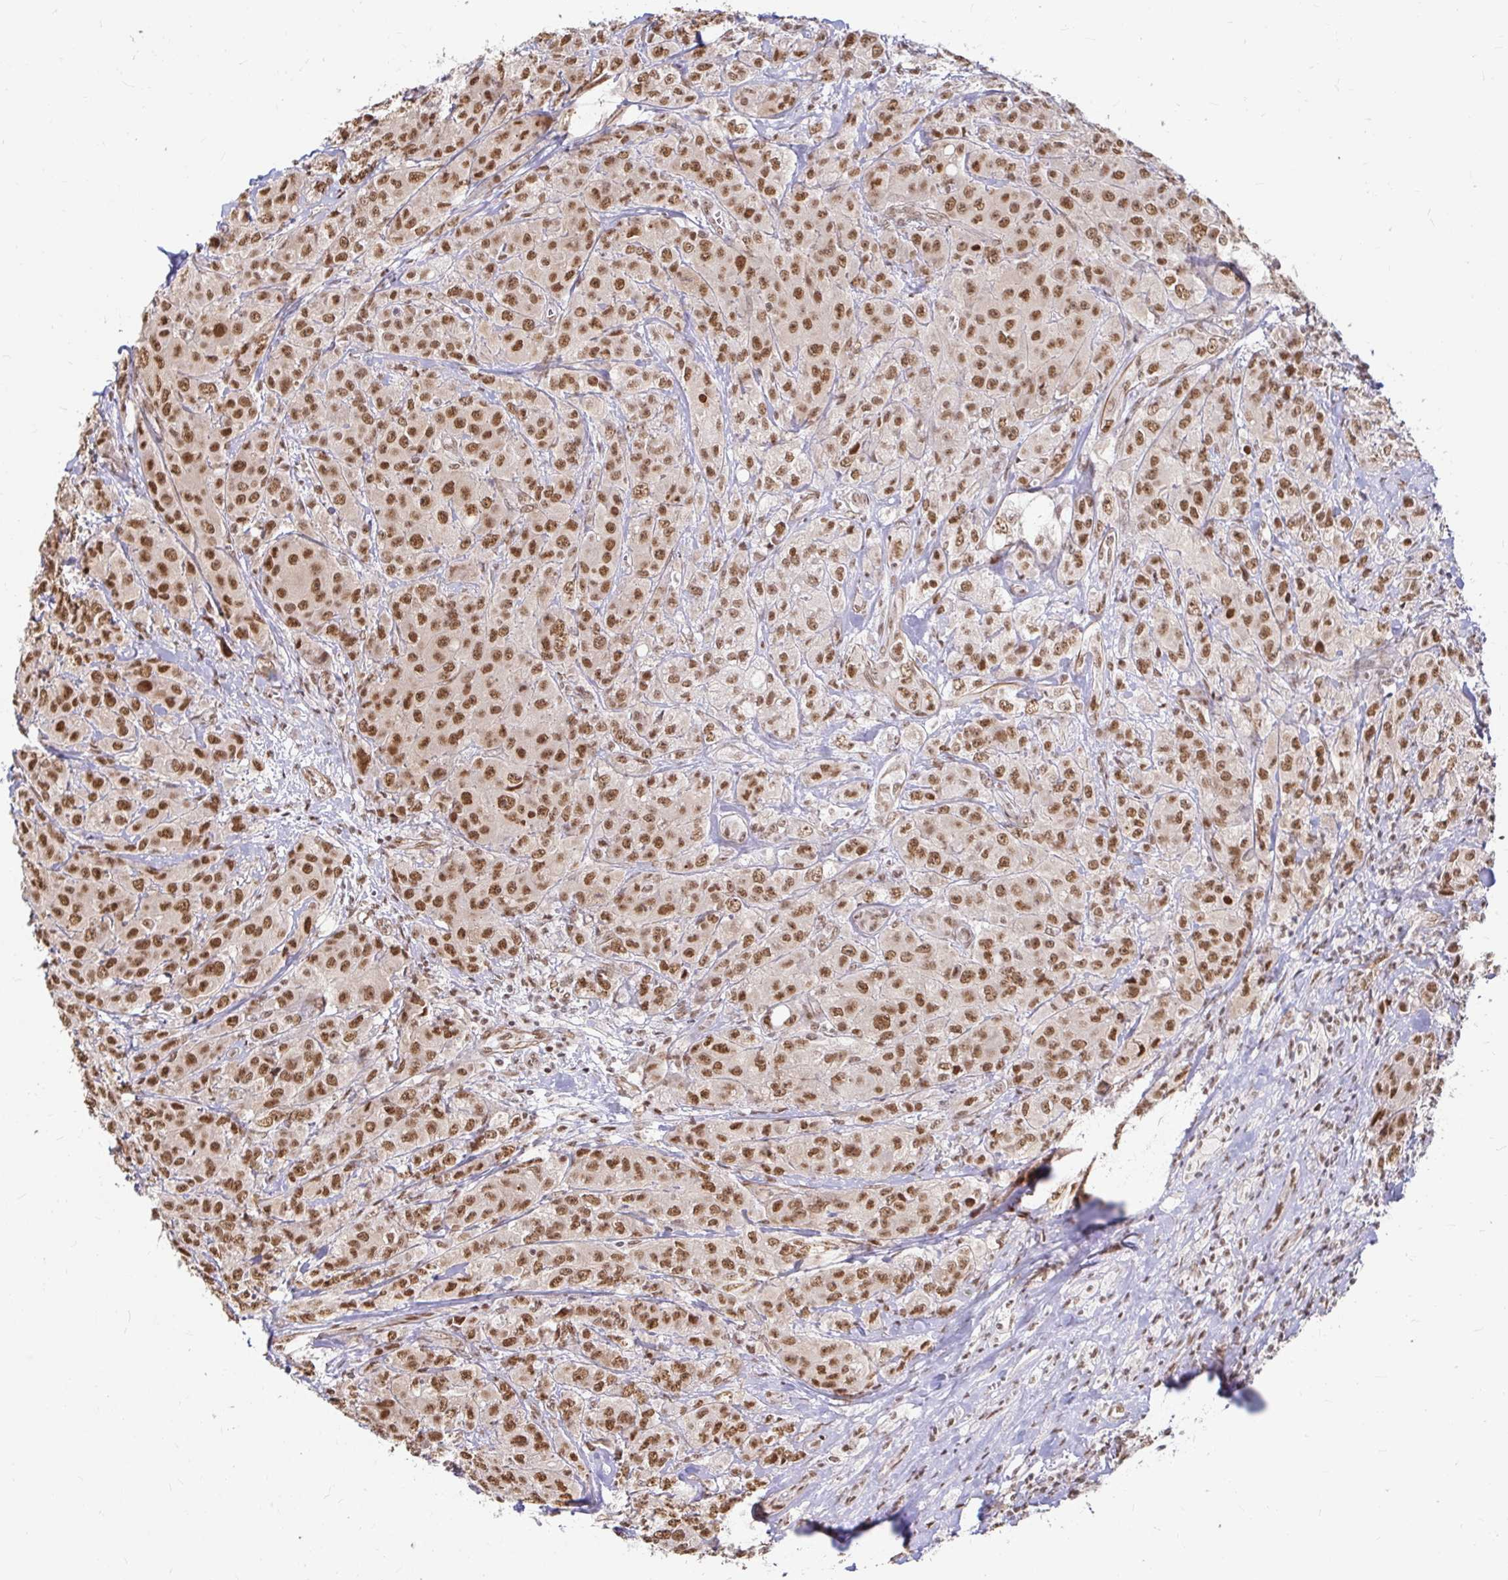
{"staining": {"intensity": "moderate", "quantity": ">75%", "location": "nuclear"}, "tissue": "breast cancer", "cell_type": "Tumor cells", "image_type": "cancer", "snomed": [{"axis": "morphology", "description": "Normal tissue, NOS"}, {"axis": "morphology", "description": "Duct carcinoma"}, {"axis": "topography", "description": "Breast"}], "caption": "Intraductal carcinoma (breast) tissue shows moderate nuclear staining in approximately >75% of tumor cells The staining was performed using DAB (3,3'-diaminobenzidine), with brown indicating positive protein expression. Nuclei are stained blue with hematoxylin.", "gene": "HNRNPU", "patient": {"sex": "female", "age": 43}}